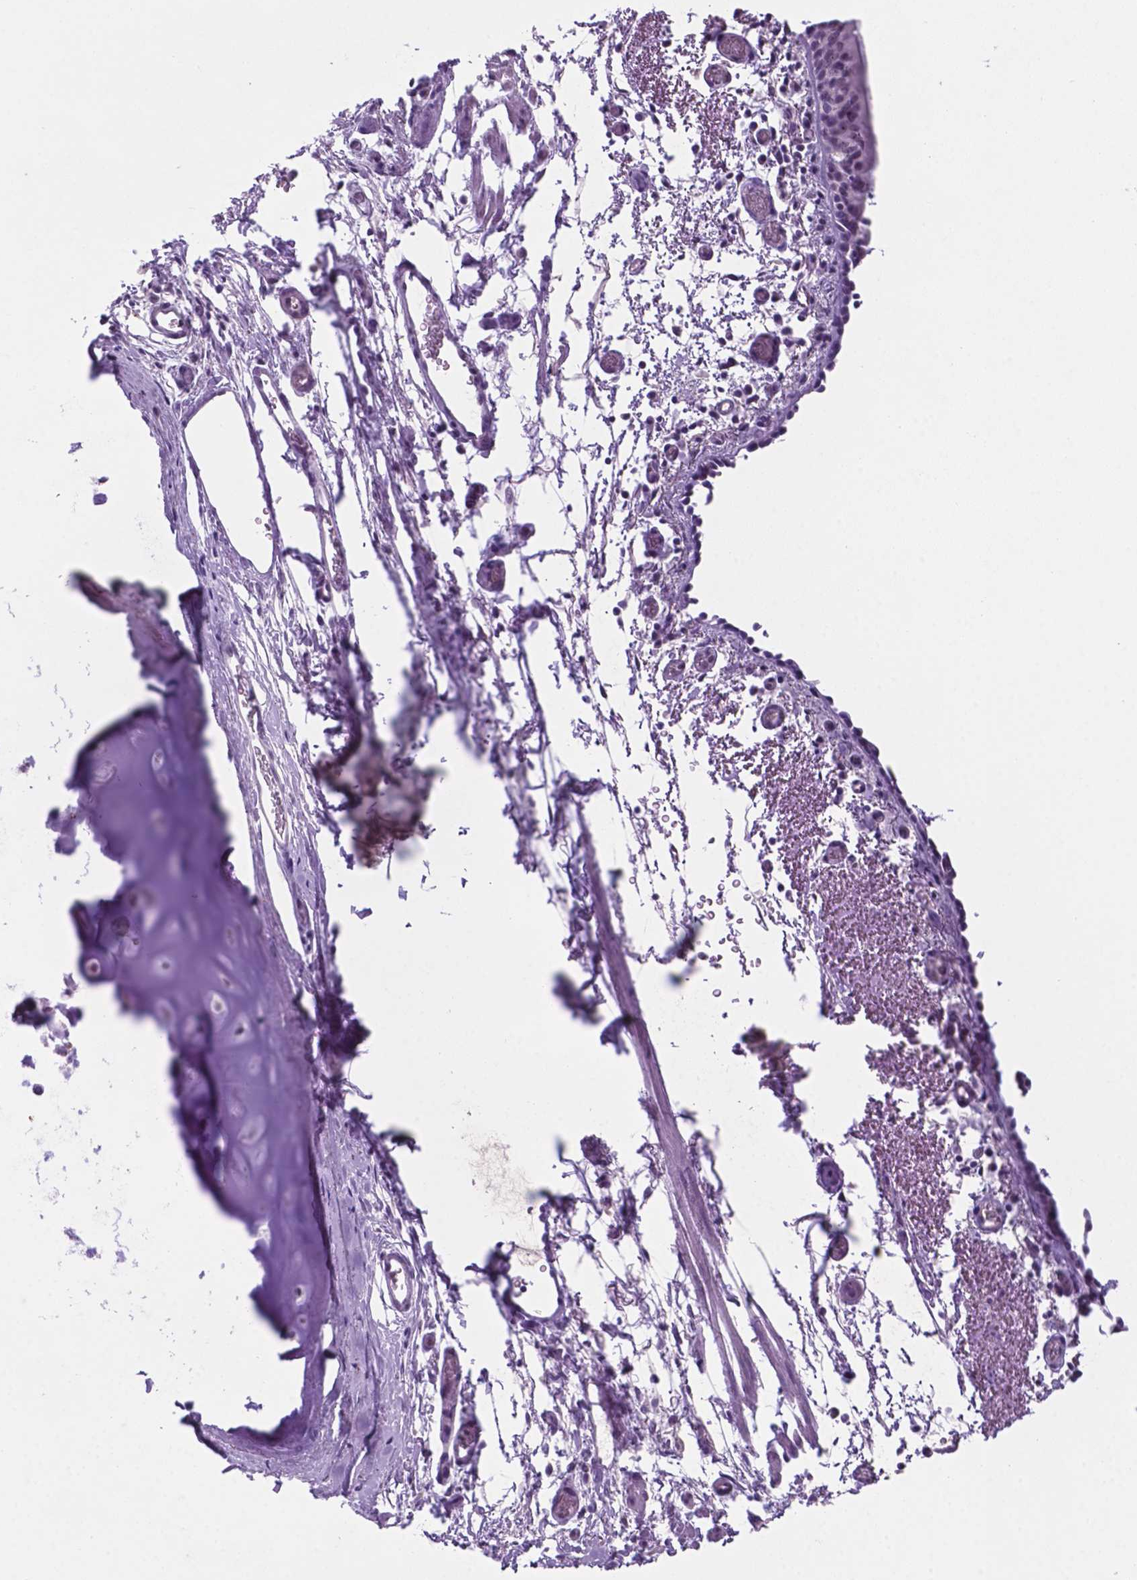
{"staining": {"intensity": "negative", "quantity": "none", "location": "none"}, "tissue": "bronchus", "cell_type": "Respiratory epithelial cells", "image_type": "normal", "snomed": [{"axis": "morphology", "description": "Normal tissue, NOS"}, {"axis": "morphology", "description": "Adenocarcinoma, NOS"}, {"axis": "topography", "description": "Bronchus"}], "caption": "High magnification brightfield microscopy of benign bronchus stained with DAB (brown) and counterstained with hematoxylin (blue): respiratory epithelial cells show no significant staining. Nuclei are stained in blue.", "gene": "C18orf21", "patient": {"sex": "male", "age": 68}}